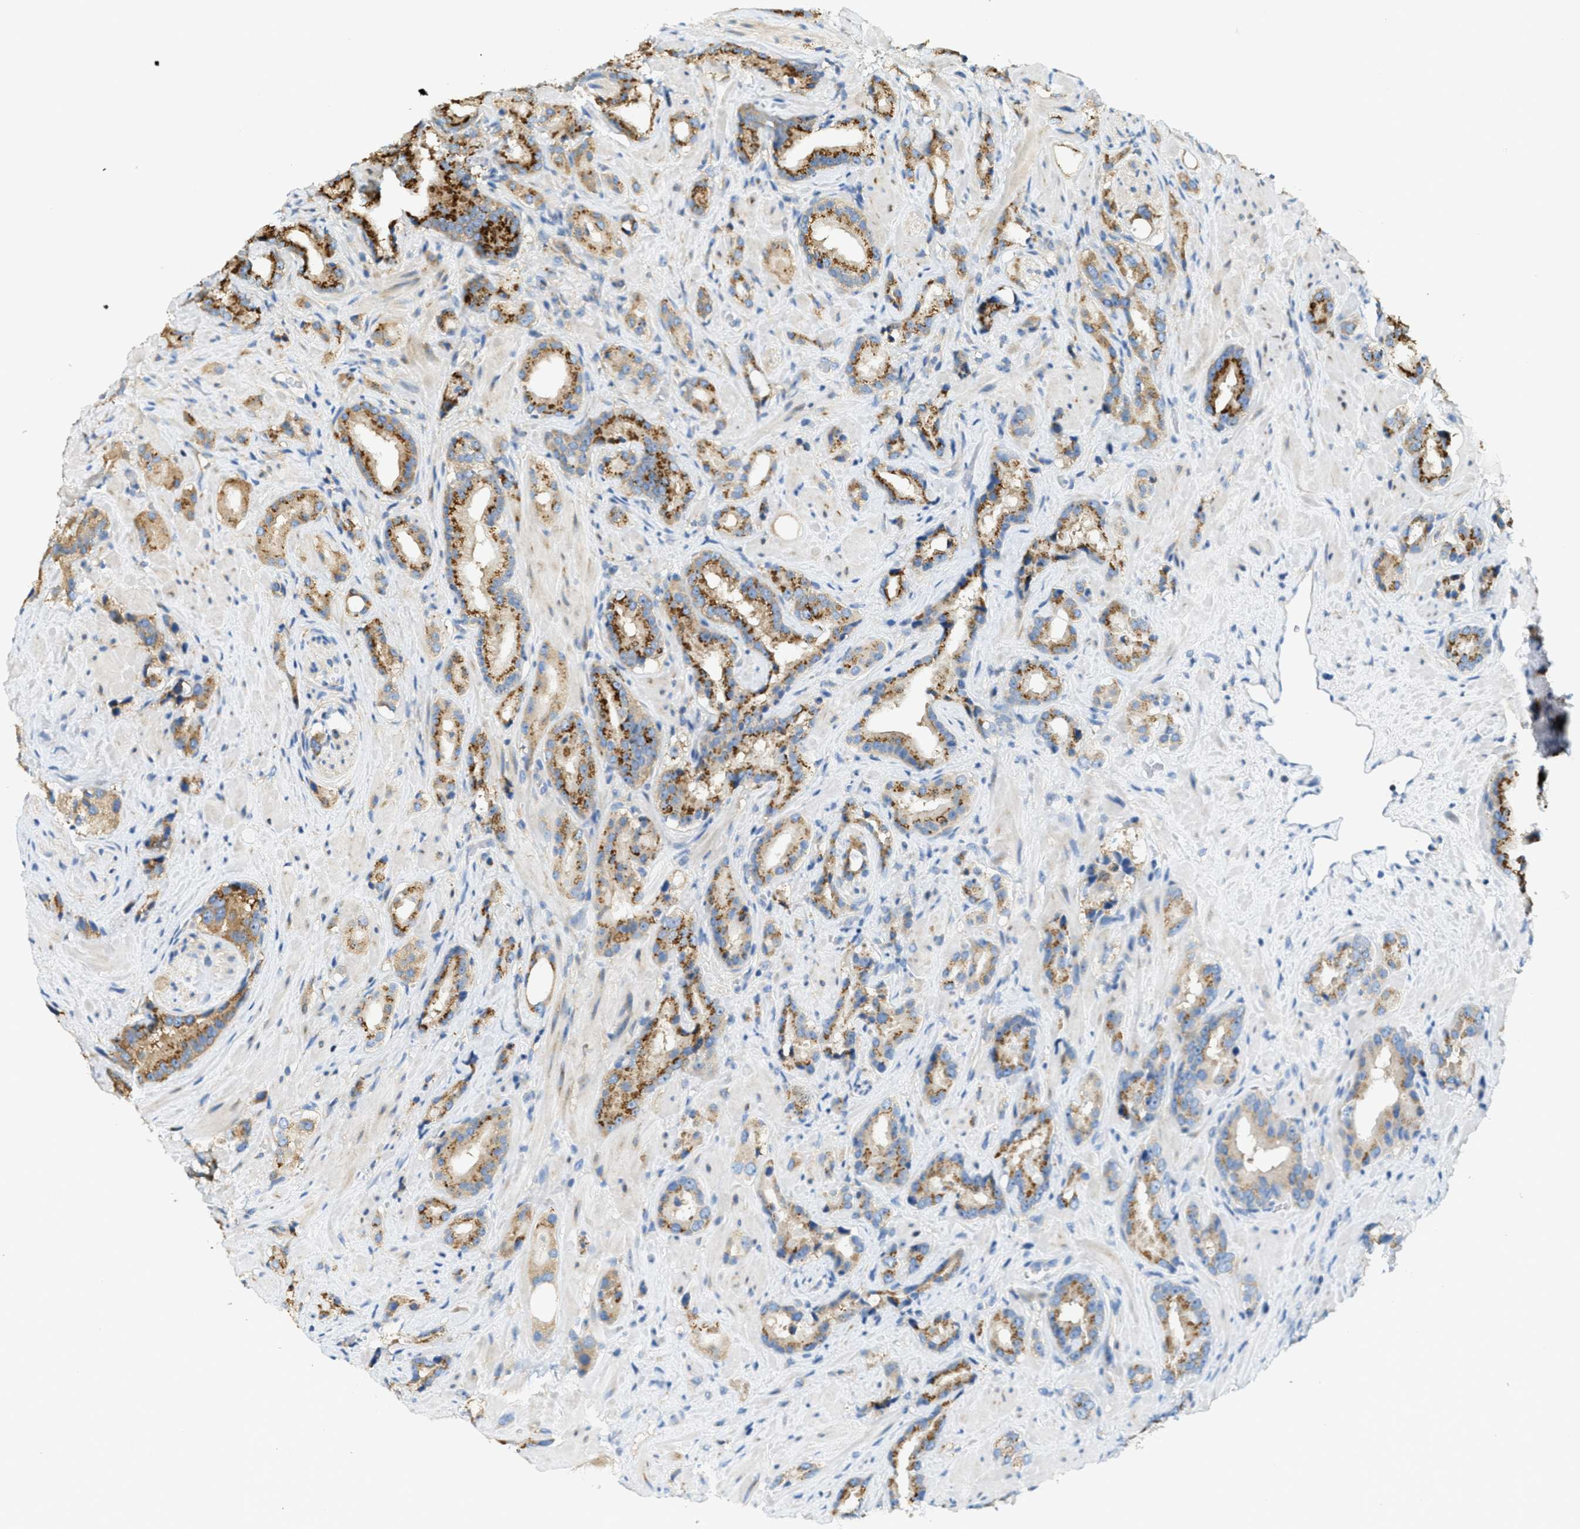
{"staining": {"intensity": "strong", "quantity": "25%-75%", "location": "cytoplasmic/membranous"}, "tissue": "prostate cancer", "cell_type": "Tumor cells", "image_type": "cancer", "snomed": [{"axis": "morphology", "description": "Adenocarcinoma, High grade"}, {"axis": "topography", "description": "Prostate"}], "caption": "This photomicrograph demonstrates immunohistochemistry (IHC) staining of human prostate cancer, with high strong cytoplasmic/membranous staining in about 25%-75% of tumor cells.", "gene": "ABCF1", "patient": {"sex": "male", "age": 64}}